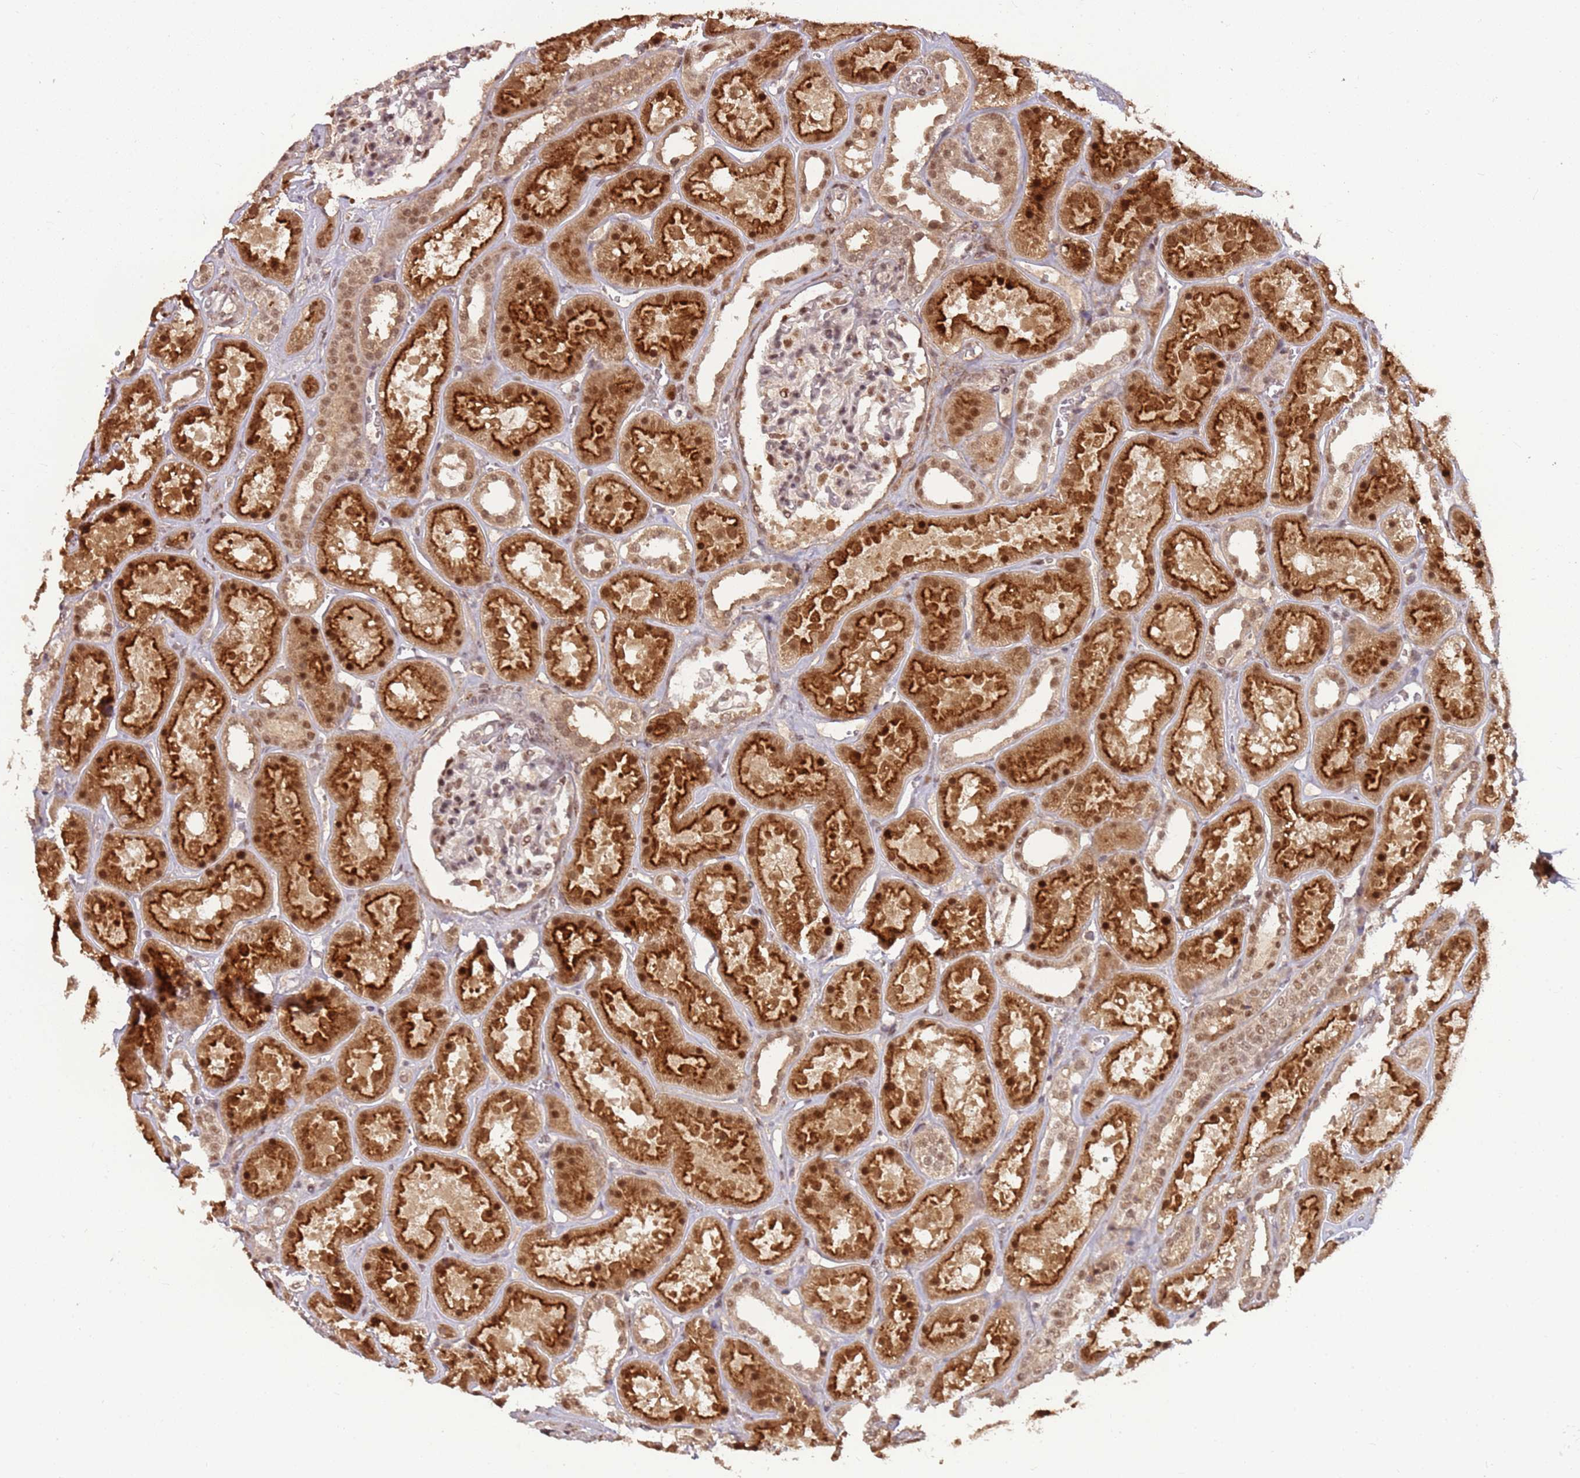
{"staining": {"intensity": "weak", "quantity": "25%-75%", "location": "nuclear"}, "tissue": "kidney", "cell_type": "Cells in glomeruli", "image_type": "normal", "snomed": [{"axis": "morphology", "description": "Normal tissue, NOS"}, {"axis": "topography", "description": "Kidney"}], "caption": "This is a photomicrograph of immunohistochemistry staining of benign kidney, which shows weak staining in the nuclear of cells in glomeruli.", "gene": "POLR3H", "patient": {"sex": "female", "age": 41}}